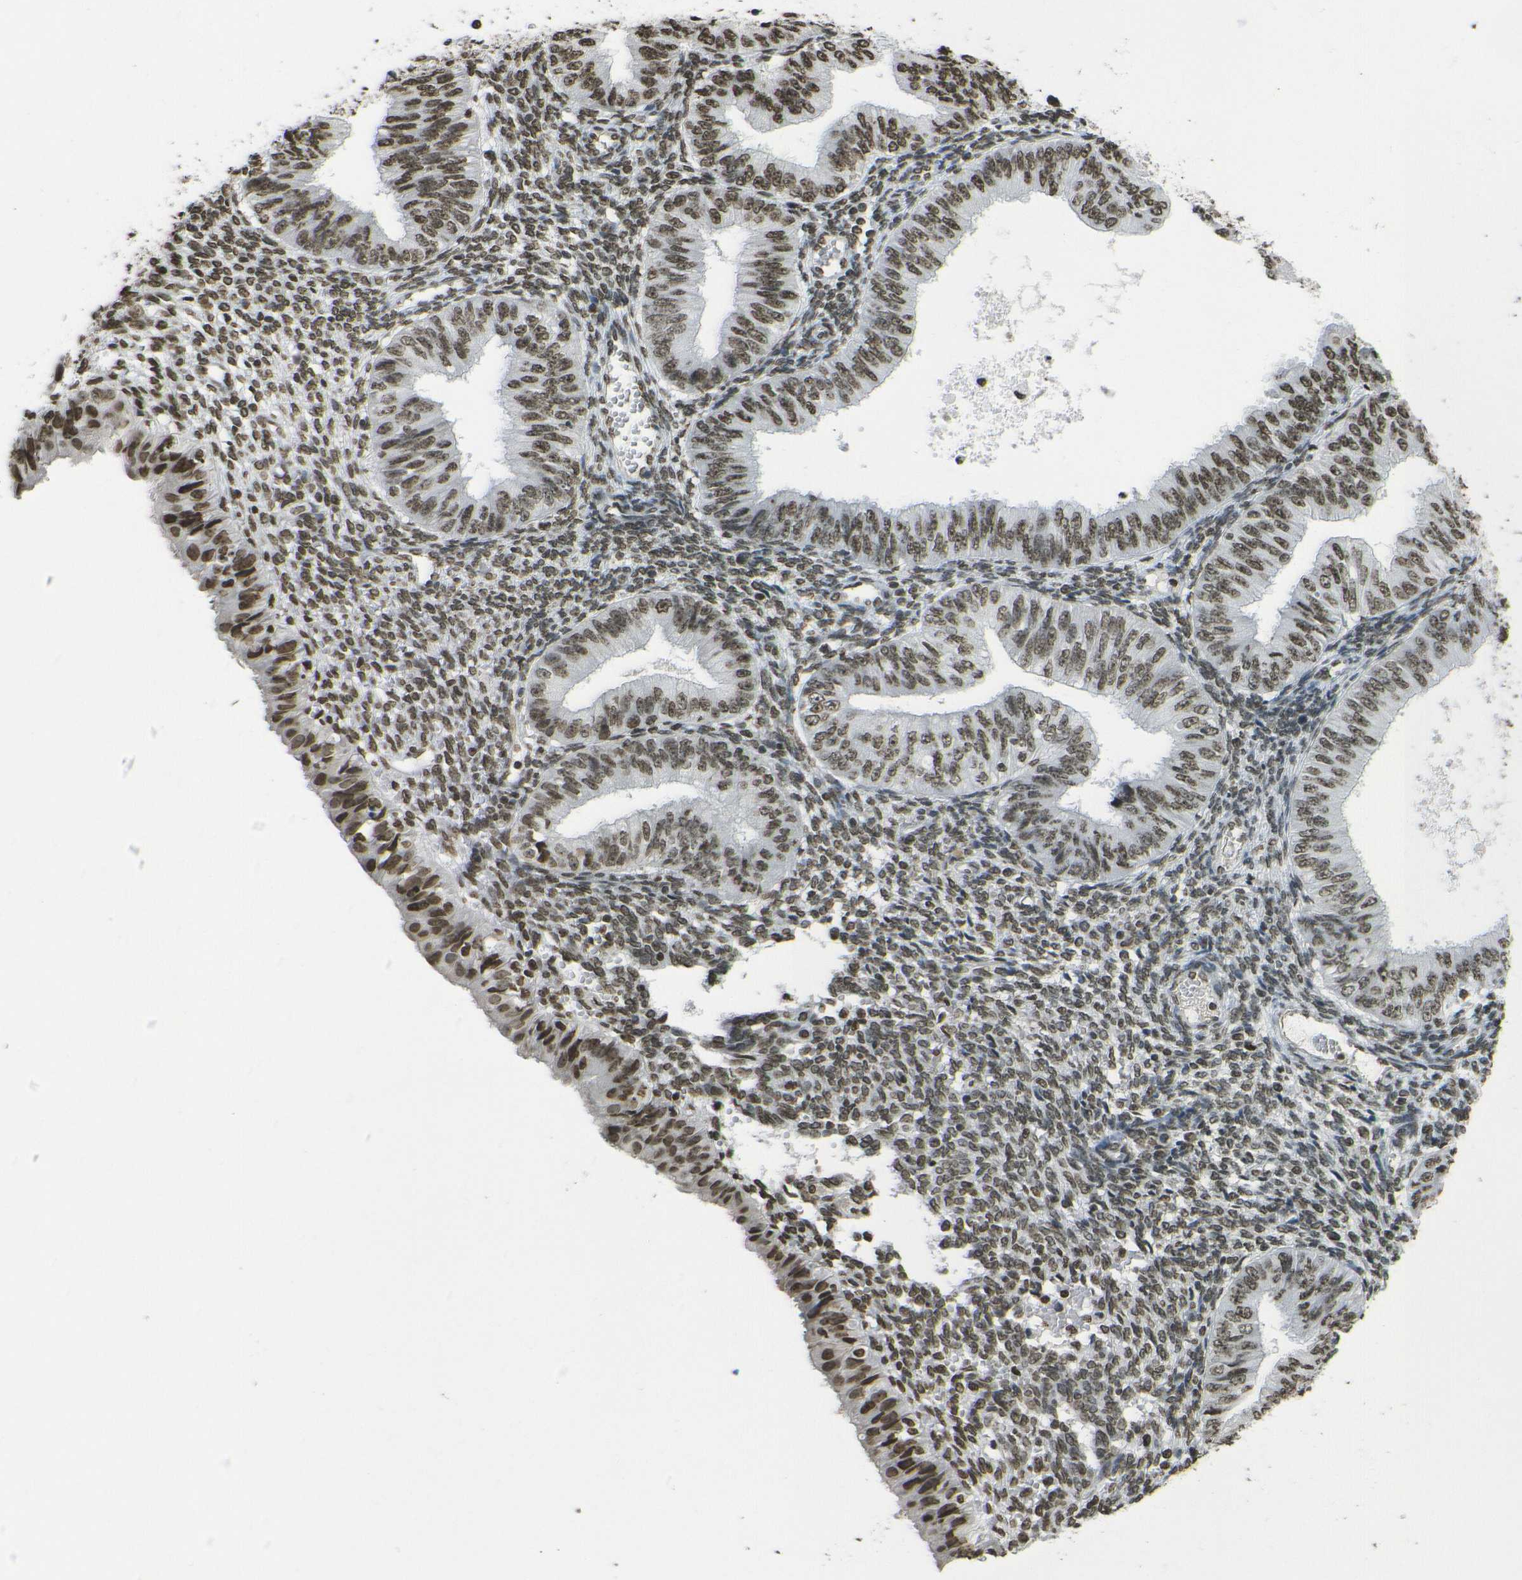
{"staining": {"intensity": "moderate", "quantity": ">75%", "location": "nuclear"}, "tissue": "endometrial cancer", "cell_type": "Tumor cells", "image_type": "cancer", "snomed": [{"axis": "morphology", "description": "Normal tissue, NOS"}, {"axis": "morphology", "description": "Adenocarcinoma, NOS"}, {"axis": "topography", "description": "Endometrium"}], "caption": "Brown immunohistochemical staining in endometrial cancer (adenocarcinoma) reveals moderate nuclear expression in about >75% of tumor cells.", "gene": "H4C16", "patient": {"sex": "female", "age": 53}}